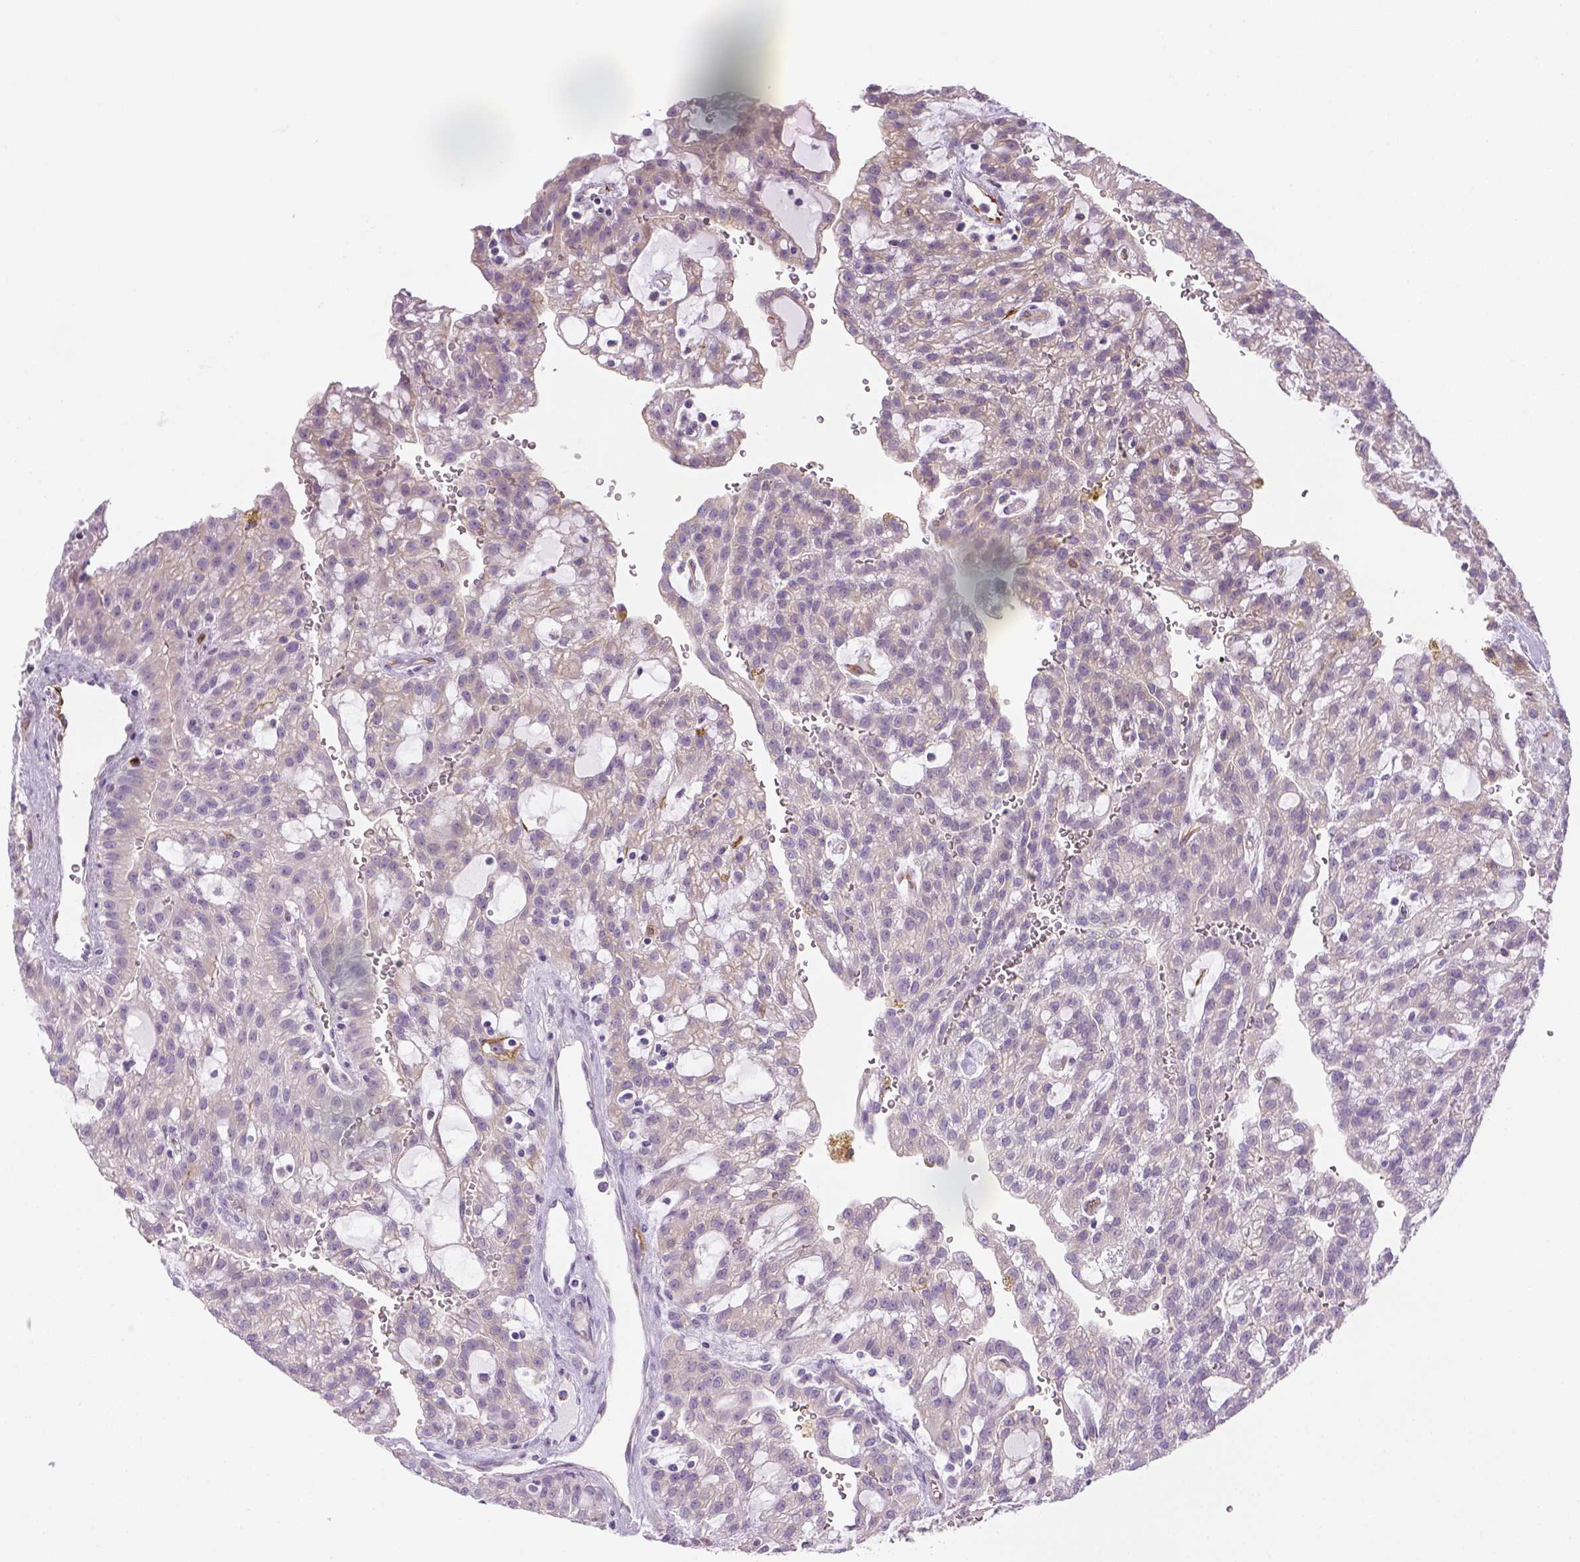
{"staining": {"intensity": "weak", "quantity": "25%-75%", "location": "cytoplasmic/membranous"}, "tissue": "renal cancer", "cell_type": "Tumor cells", "image_type": "cancer", "snomed": [{"axis": "morphology", "description": "Adenocarcinoma, NOS"}, {"axis": "topography", "description": "Kidney"}], "caption": "Renal cancer stained with a brown dye reveals weak cytoplasmic/membranous positive positivity in approximately 25%-75% of tumor cells.", "gene": "CACNB1", "patient": {"sex": "male", "age": 63}}